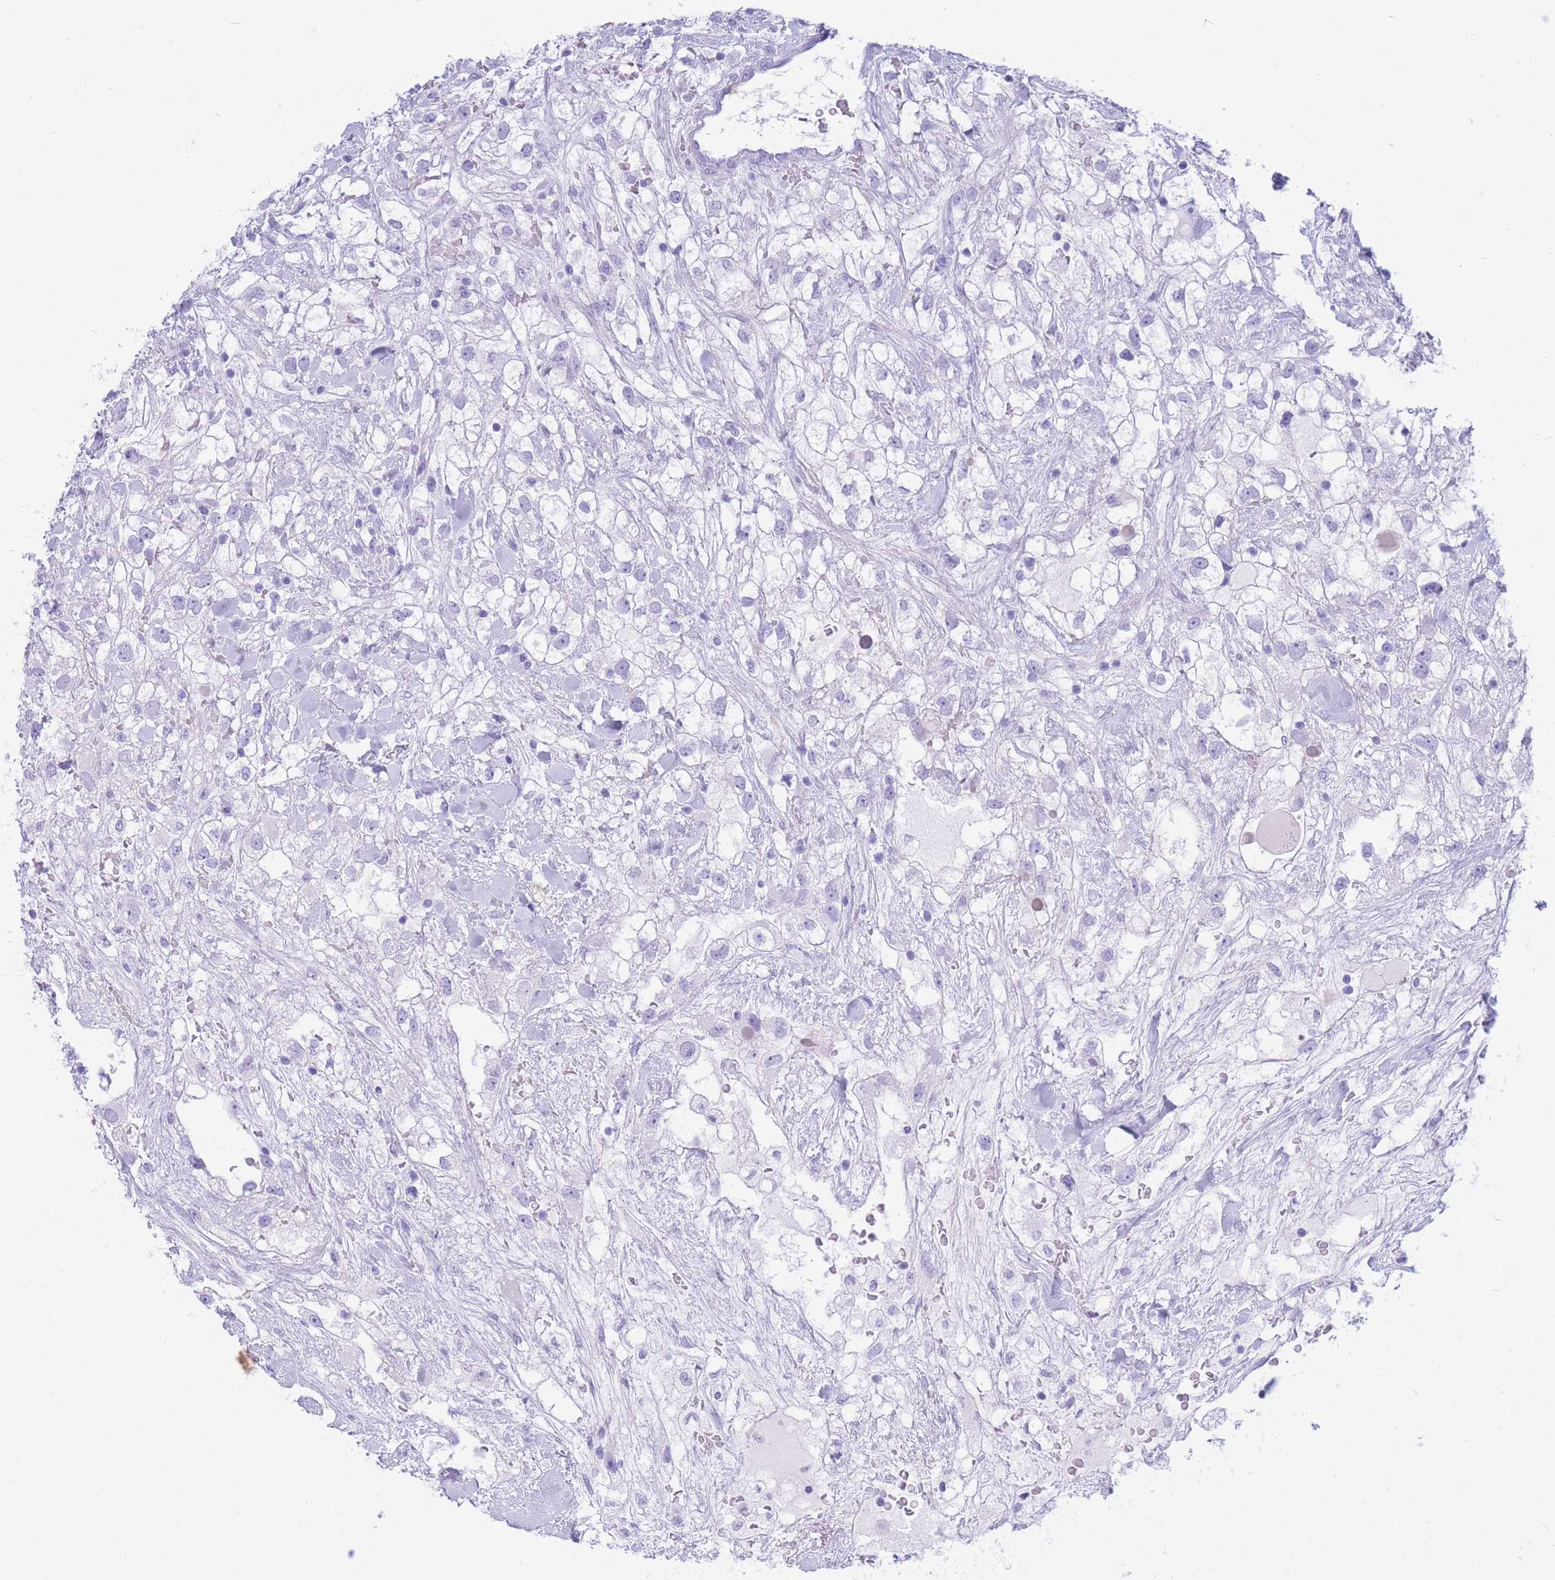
{"staining": {"intensity": "negative", "quantity": "none", "location": "none"}, "tissue": "renal cancer", "cell_type": "Tumor cells", "image_type": "cancer", "snomed": [{"axis": "morphology", "description": "Adenocarcinoma, NOS"}, {"axis": "topography", "description": "Kidney"}], "caption": "IHC image of renal cancer stained for a protein (brown), which displays no staining in tumor cells.", "gene": "ZFP62", "patient": {"sex": "male", "age": 59}}